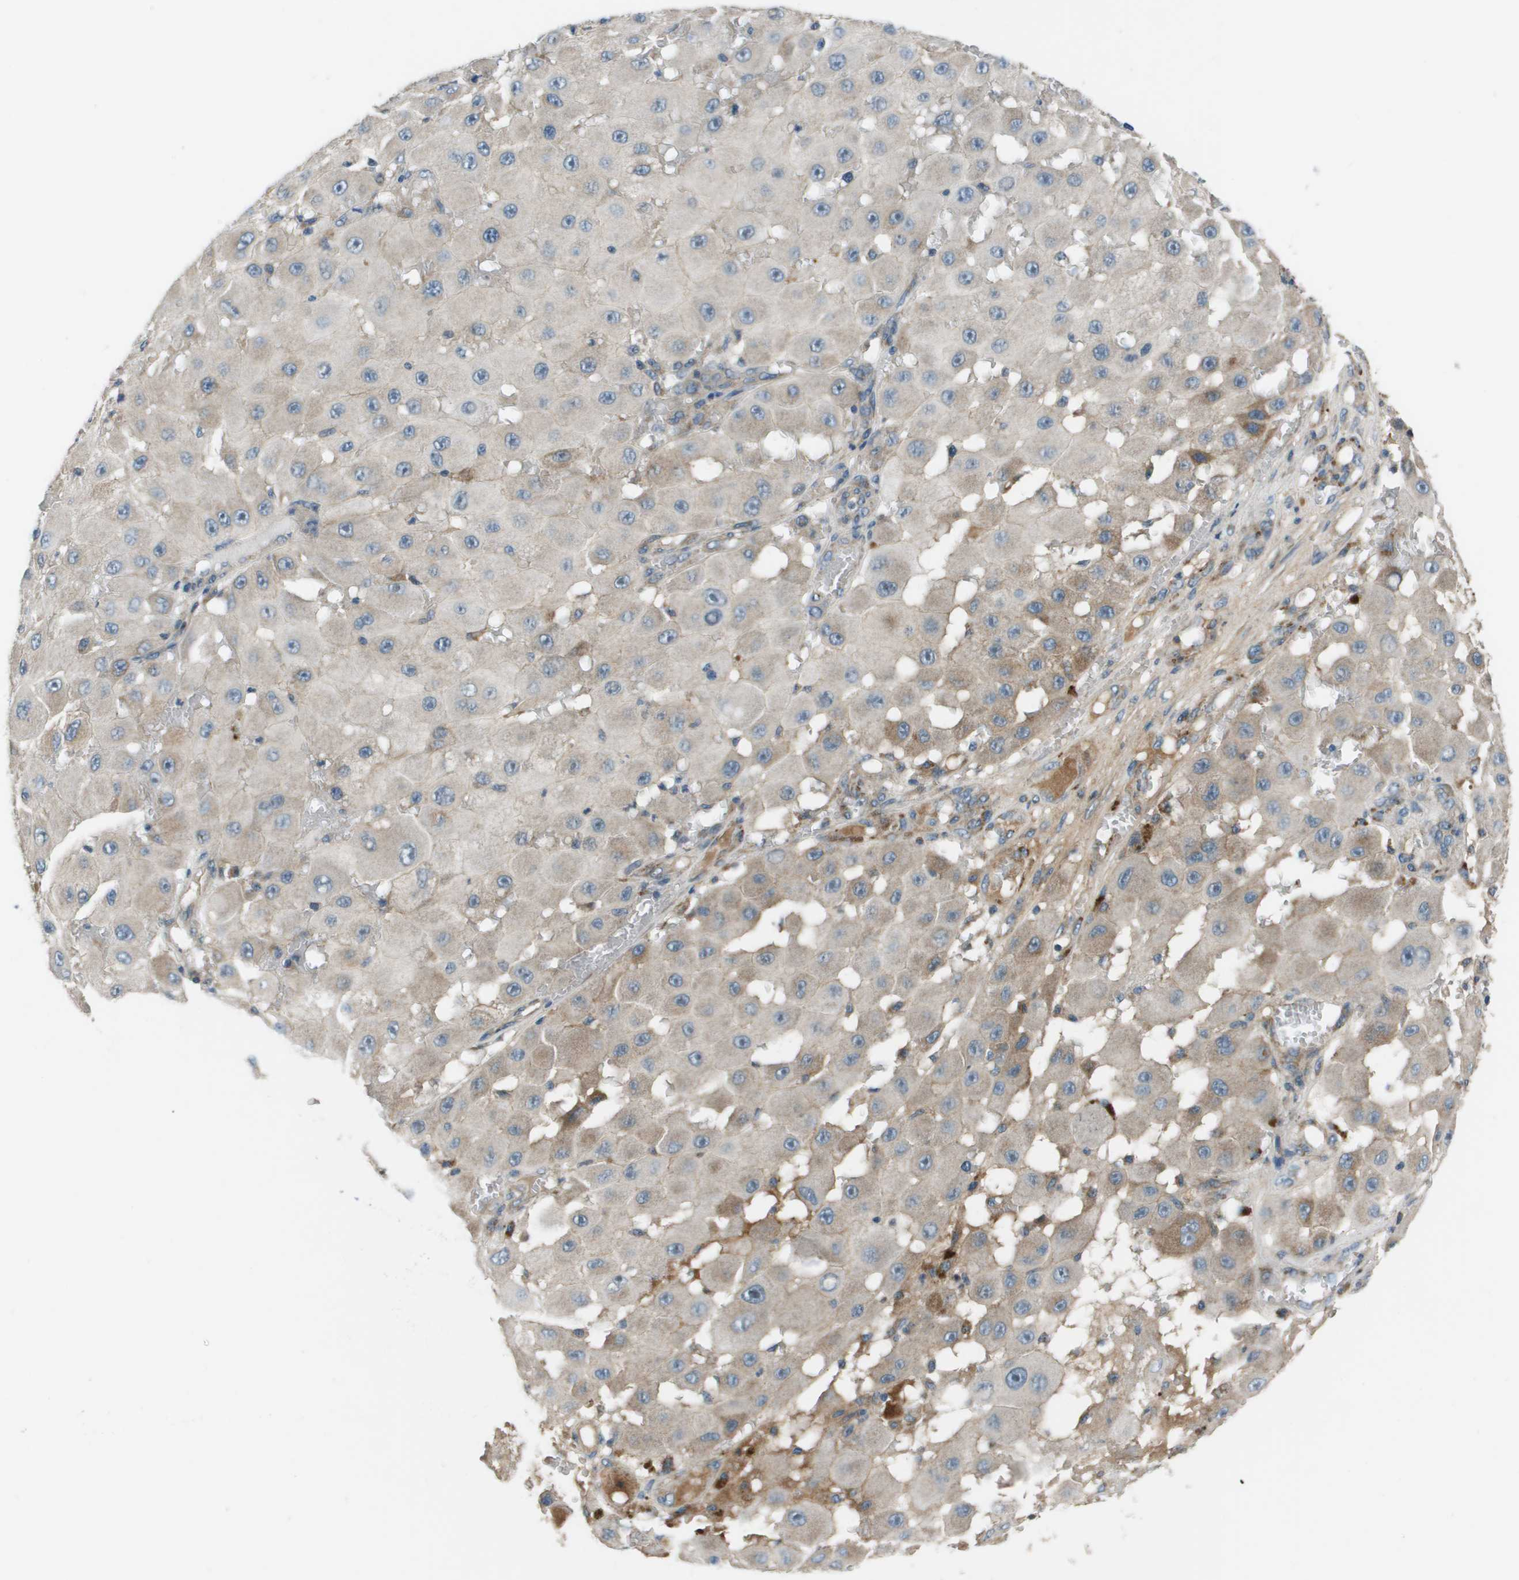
{"staining": {"intensity": "weak", "quantity": "25%-75%", "location": "cytoplasmic/membranous"}, "tissue": "melanoma", "cell_type": "Tumor cells", "image_type": "cancer", "snomed": [{"axis": "morphology", "description": "Malignant melanoma, NOS"}, {"axis": "topography", "description": "Skin"}], "caption": "Weak cytoplasmic/membranous protein staining is seen in approximately 25%-75% of tumor cells in melanoma. (Brightfield microscopy of DAB IHC at high magnification).", "gene": "PCOLCE", "patient": {"sex": "female", "age": 81}}